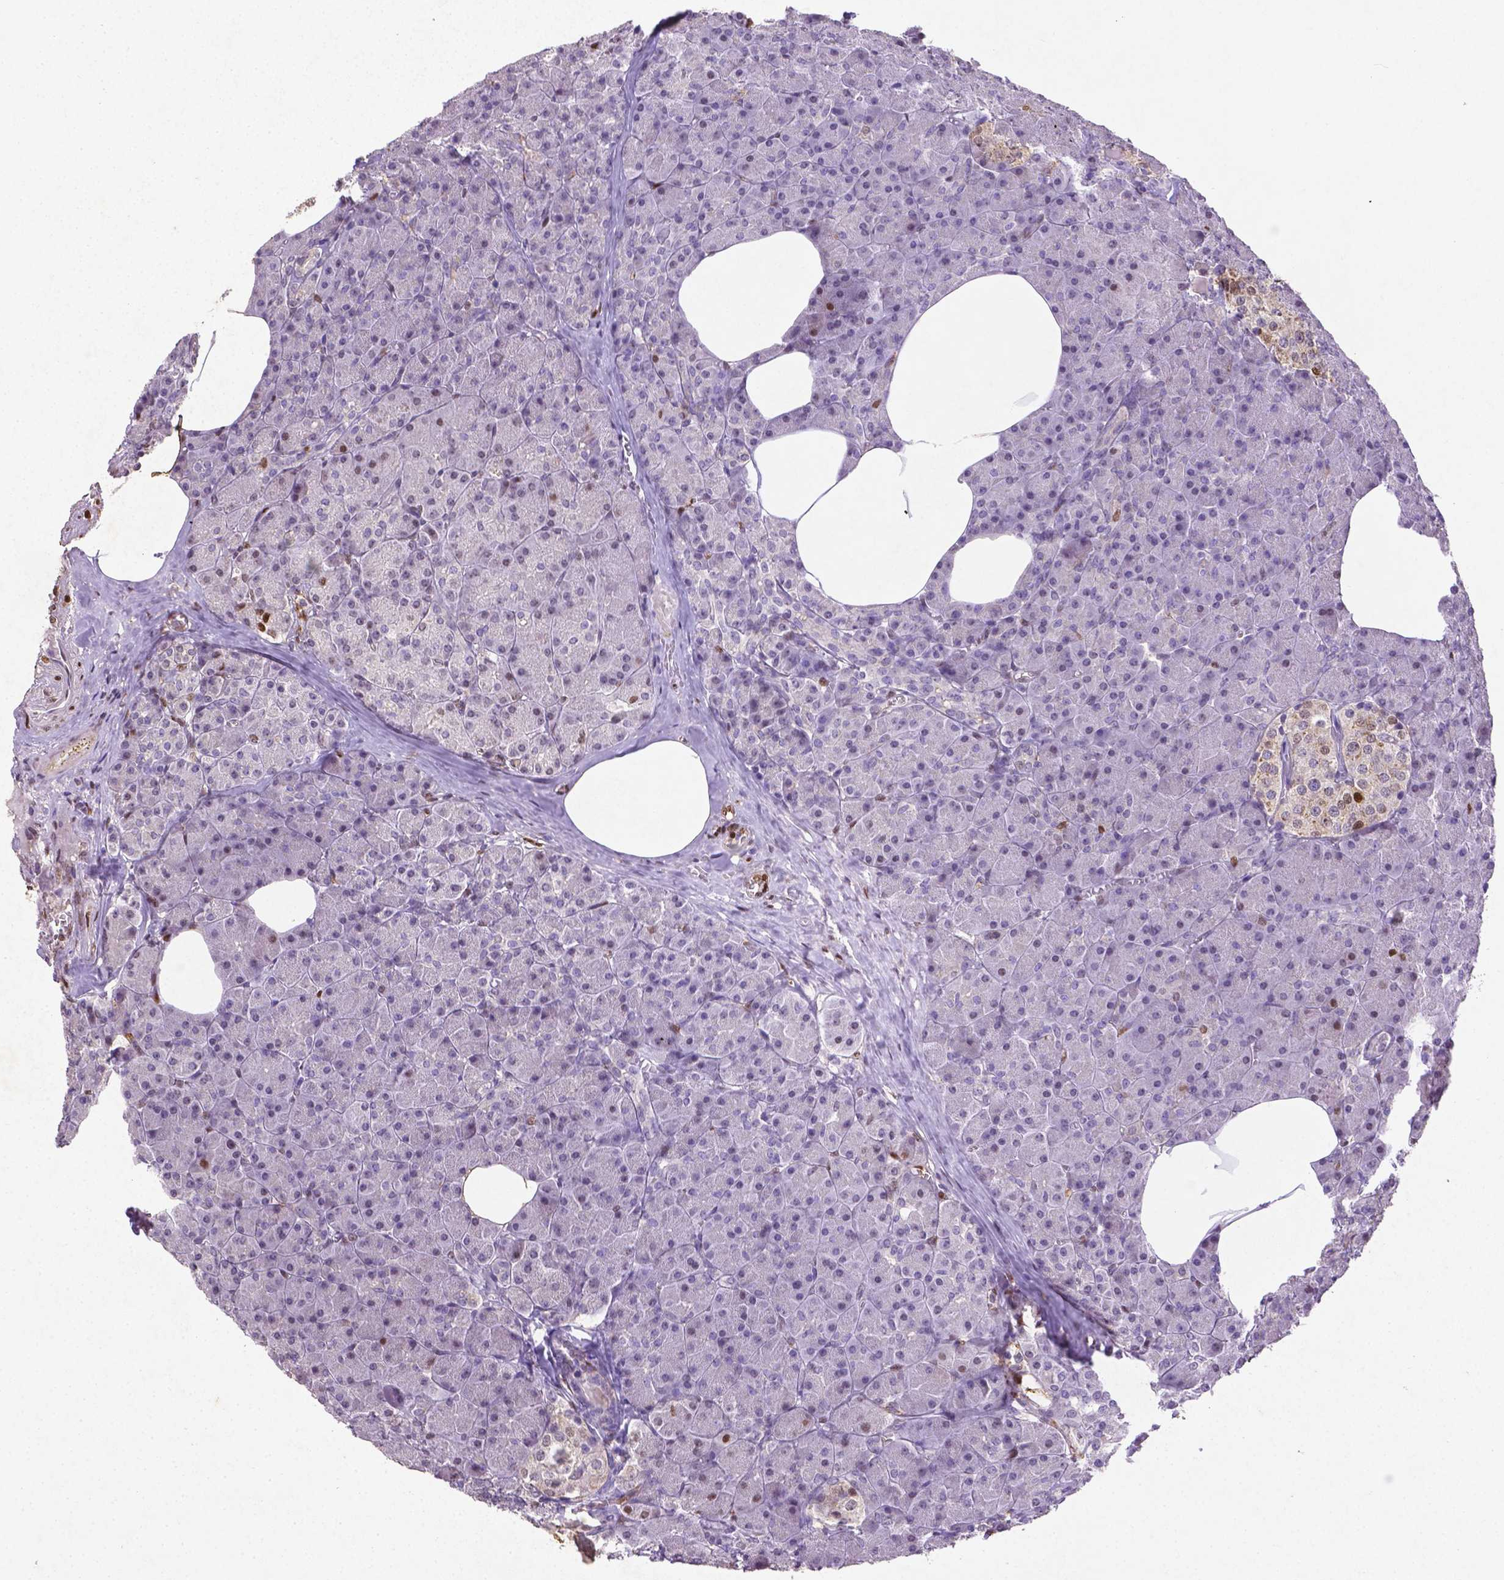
{"staining": {"intensity": "strong", "quantity": "<25%", "location": "nuclear"}, "tissue": "pancreas", "cell_type": "Exocrine glandular cells", "image_type": "normal", "snomed": [{"axis": "morphology", "description": "Normal tissue, NOS"}, {"axis": "topography", "description": "Pancreas"}], "caption": "Immunohistochemical staining of benign pancreas reveals strong nuclear protein positivity in approximately <25% of exocrine glandular cells. (Stains: DAB (3,3'-diaminobenzidine) in brown, nuclei in blue, Microscopy: brightfield microscopy at high magnification).", "gene": "CDKN1A", "patient": {"sex": "female", "age": 45}}